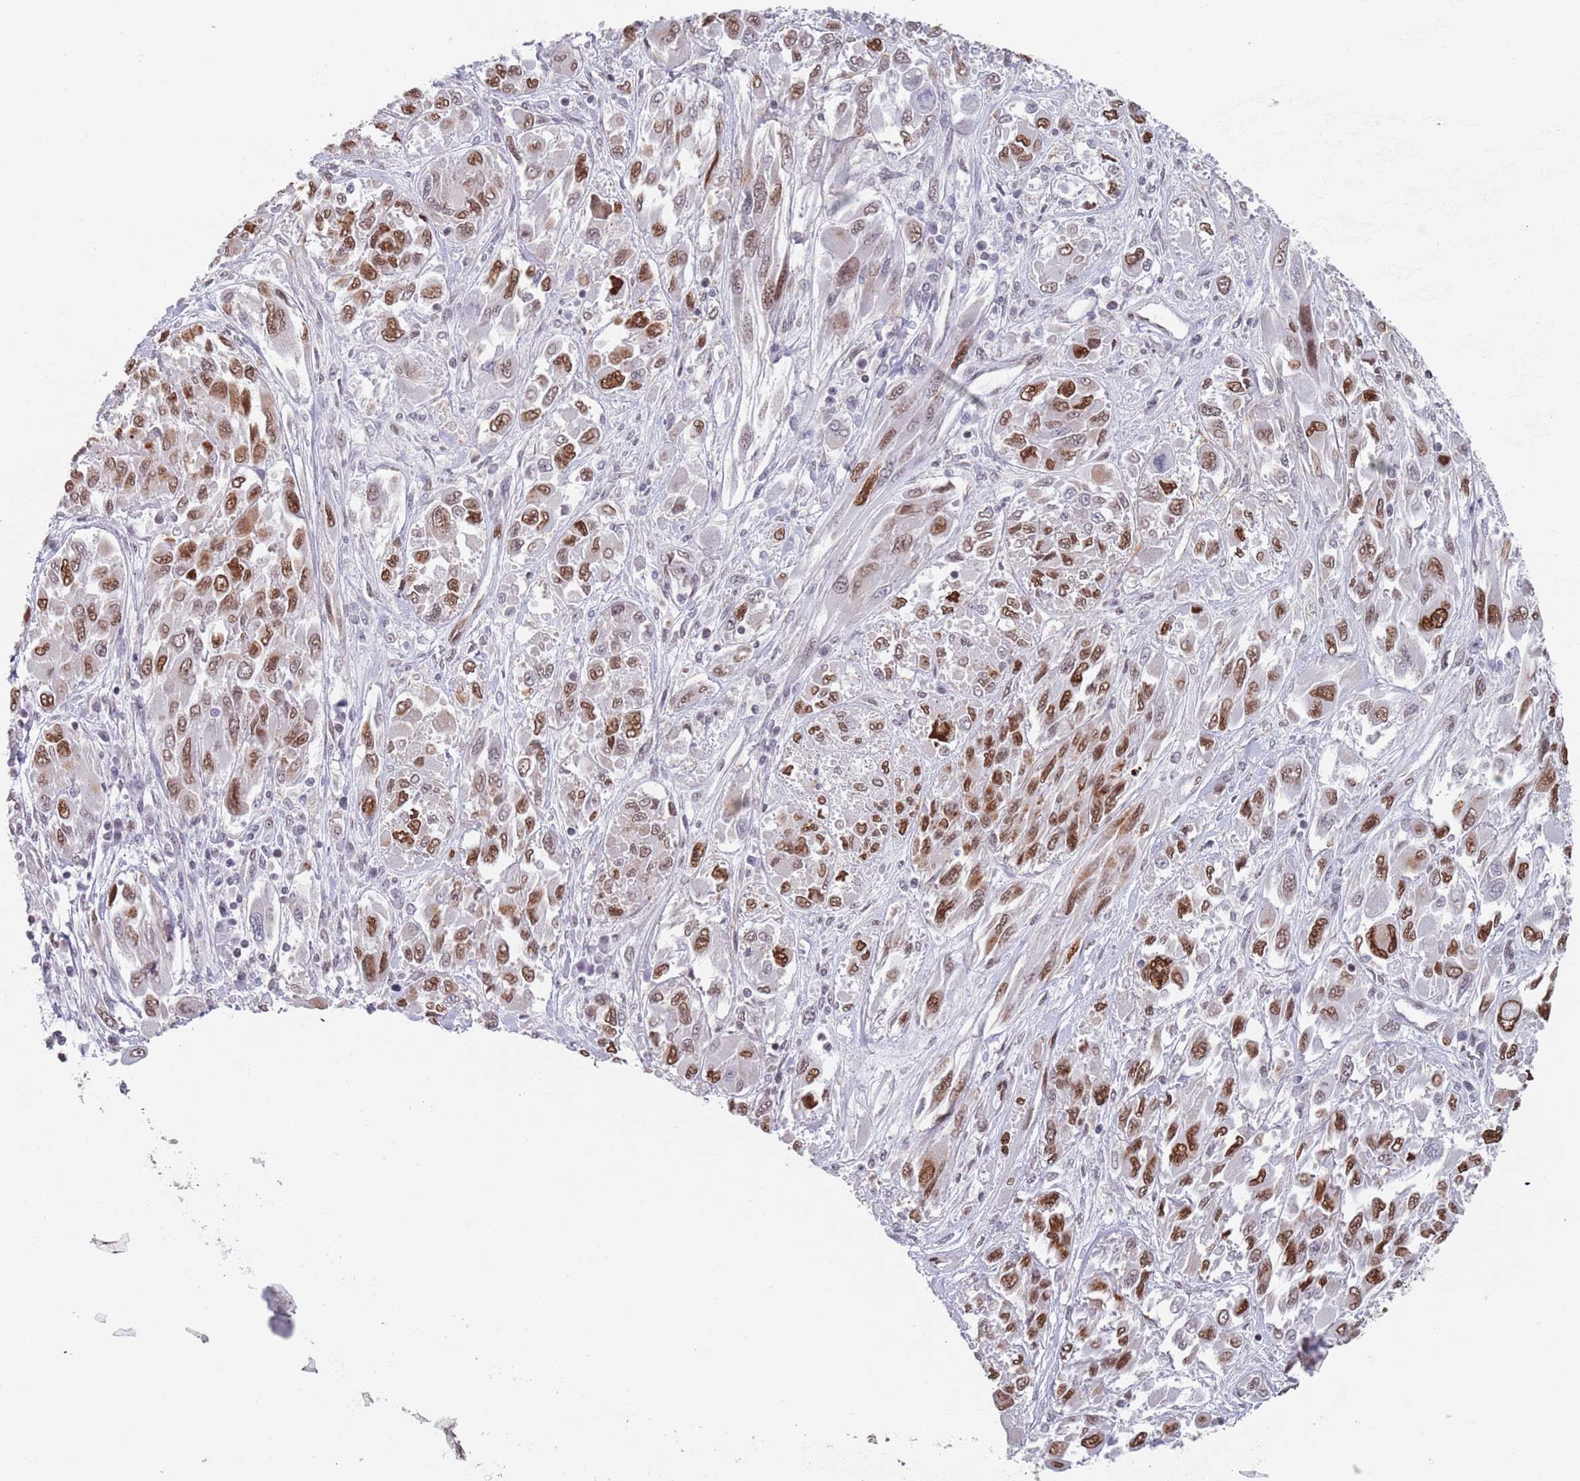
{"staining": {"intensity": "moderate", "quantity": ">75%", "location": "nuclear"}, "tissue": "melanoma", "cell_type": "Tumor cells", "image_type": "cancer", "snomed": [{"axis": "morphology", "description": "Malignant melanoma, NOS"}, {"axis": "topography", "description": "Skin"}], "caption": "Protein analysis of malignant melanoma tissue shows moderate nuclear positivity in about >75% of tumor cells.", "gene": "MFSD12", "patient": {"sex": "female", "age": 91}}